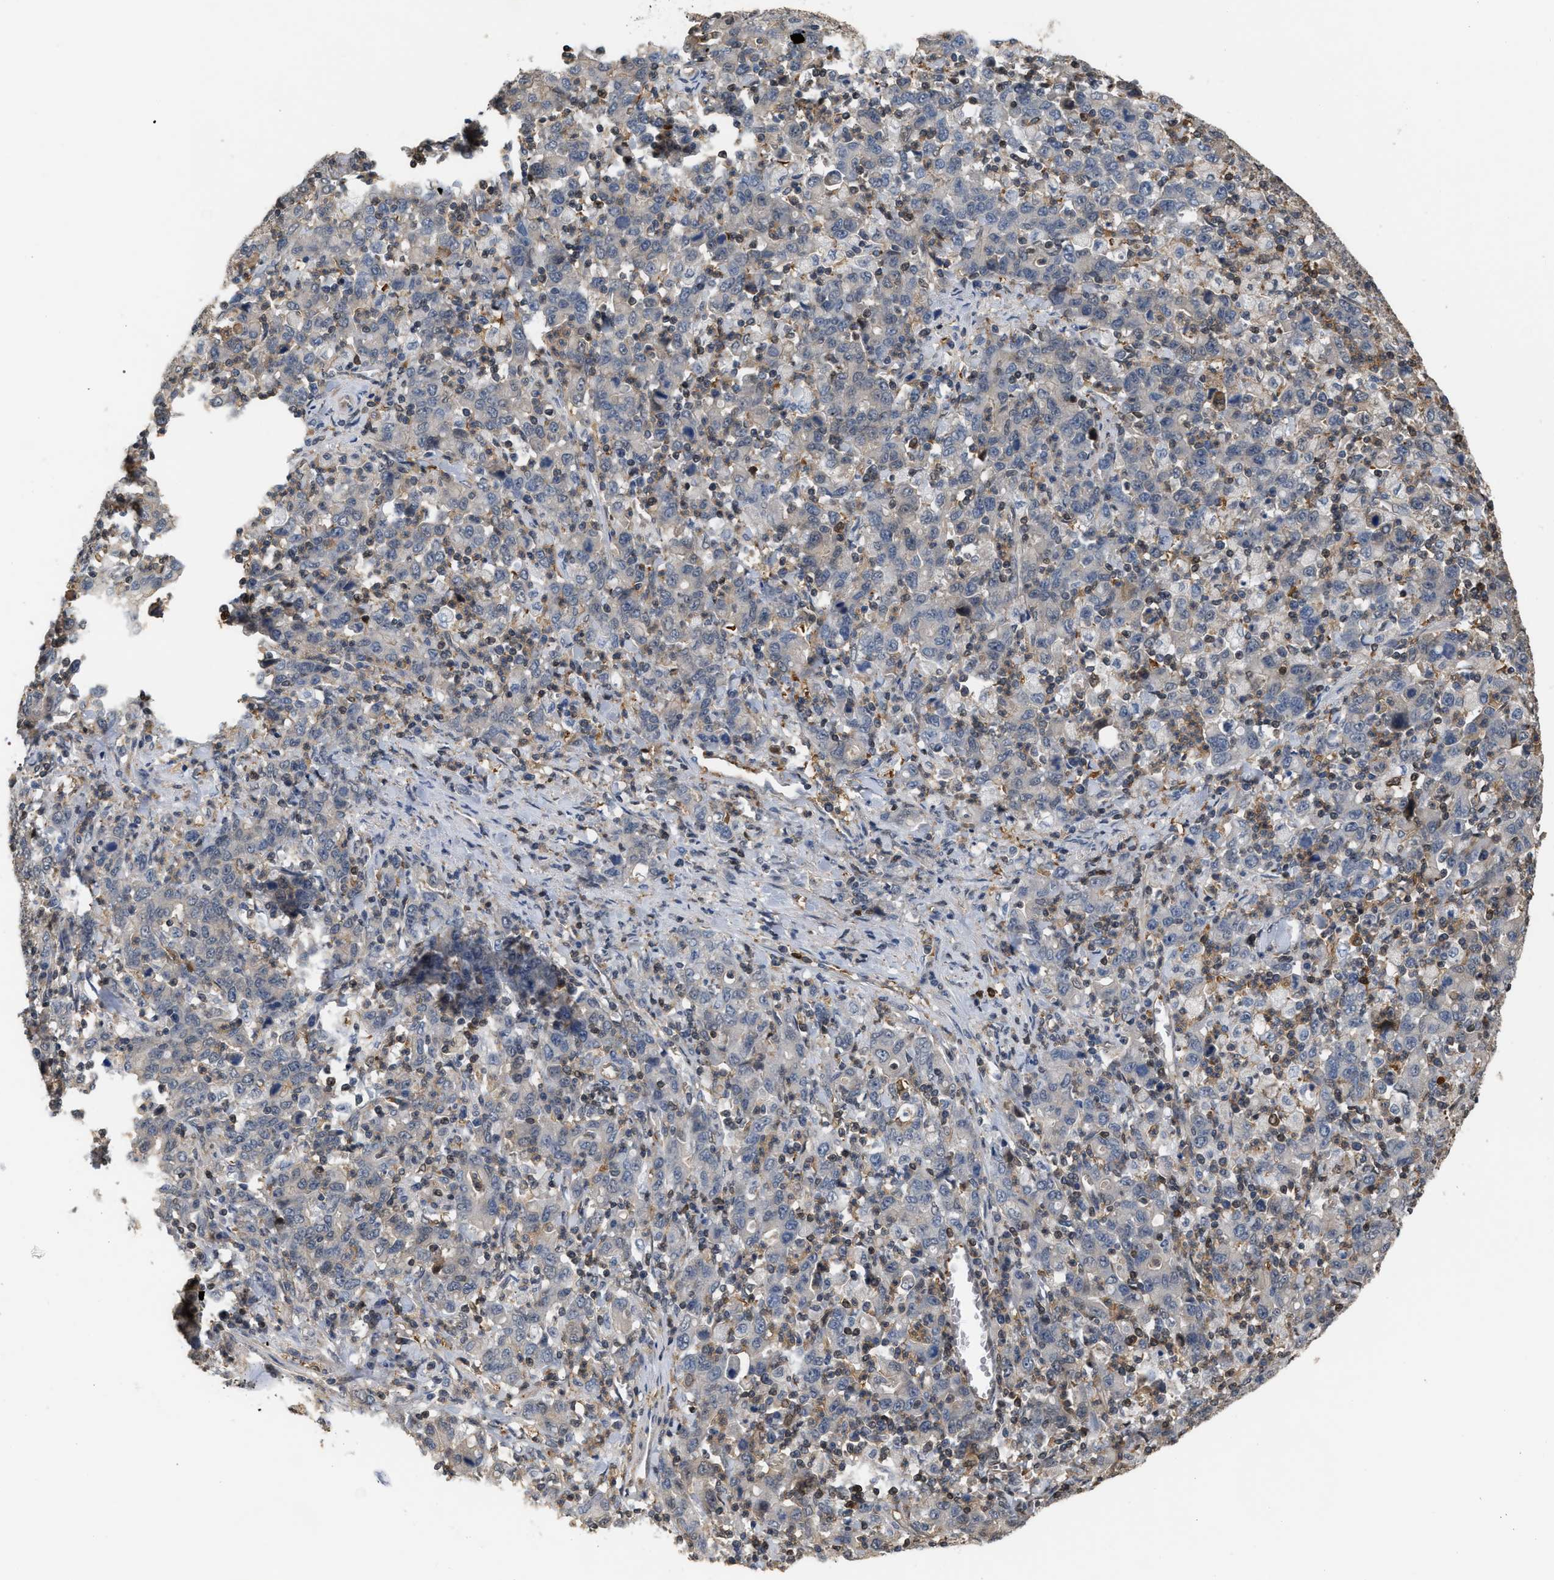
{"staining": {"intensity": "negative", "quantity": "none", "location": "none"}, "tissue": "stomach cancer", "cell_type": "Tumor cells", "image_type": "cancer", "snomed": [{"axis": "morphology", "description": "Adenocarcinoma, NOS"}, {"axis": "topography", "description": "Stomach, upper"}], "caption": "There is no significant staining in tumor cells of stomach cancer.", "gene": "MTPN", "patient": {"sex": "male", "age": 69}}